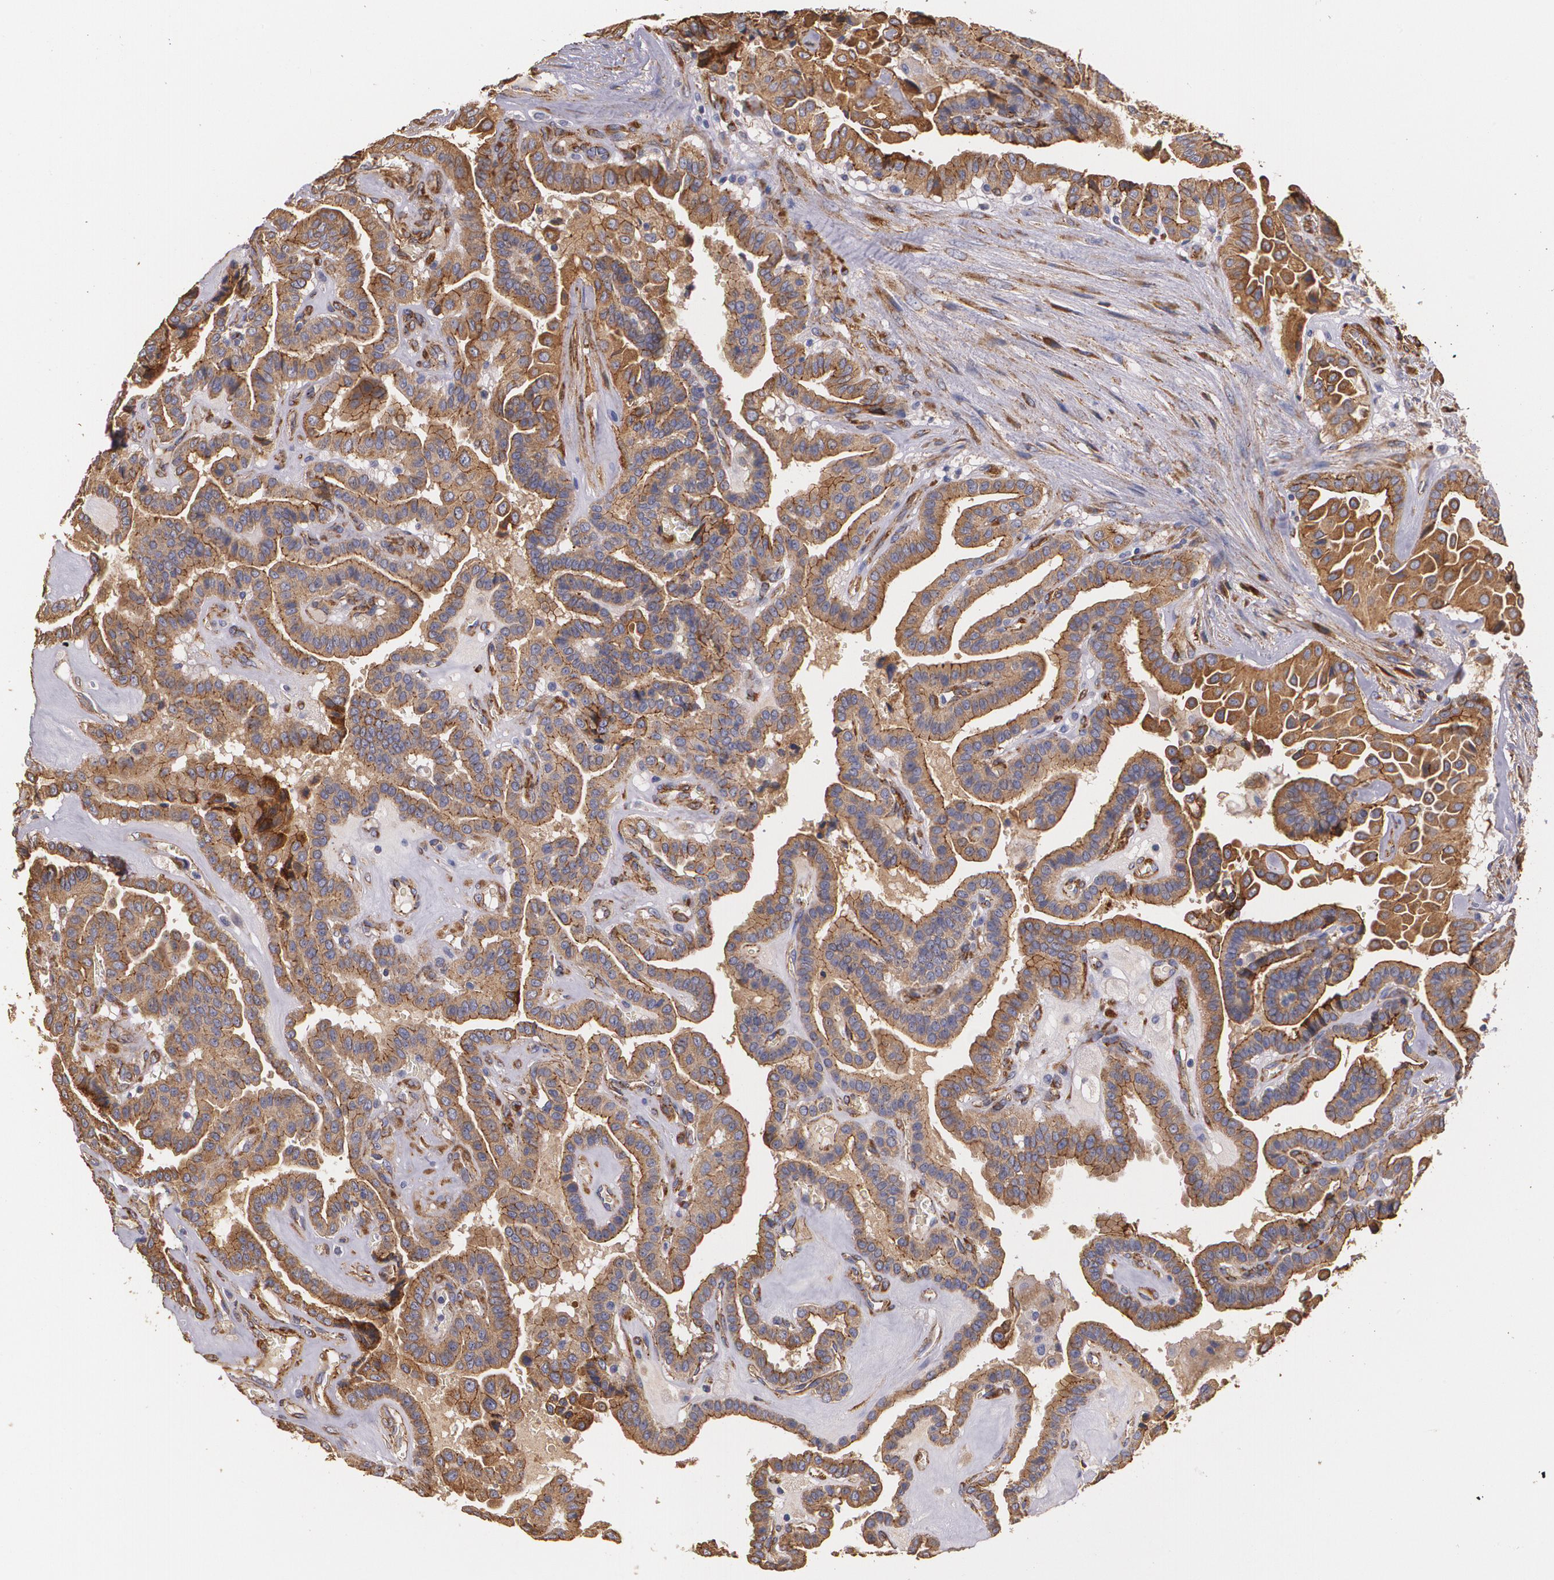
{"staining": {"intensity": "moderate", "quantity": ">75%", "location": "cytoplasmic/membranous"}, "tissue": "thyroid cancer", "cell_type": "Tumor cells", "image_type": "cancer", "snomed": [{"axis": "morphology", "description": "Papillary adenocarcinoma, NOS"}, {"axis": "topography", "description": "Thyroid gland"}], "caption": "Moderate cytoplasmic/membranous expression is identified in about >75% of tumor cells in papillary adenocarcinoma (thyroid).", "gene": "TJP1", "patient": {"sex": "male", "age": 87}}